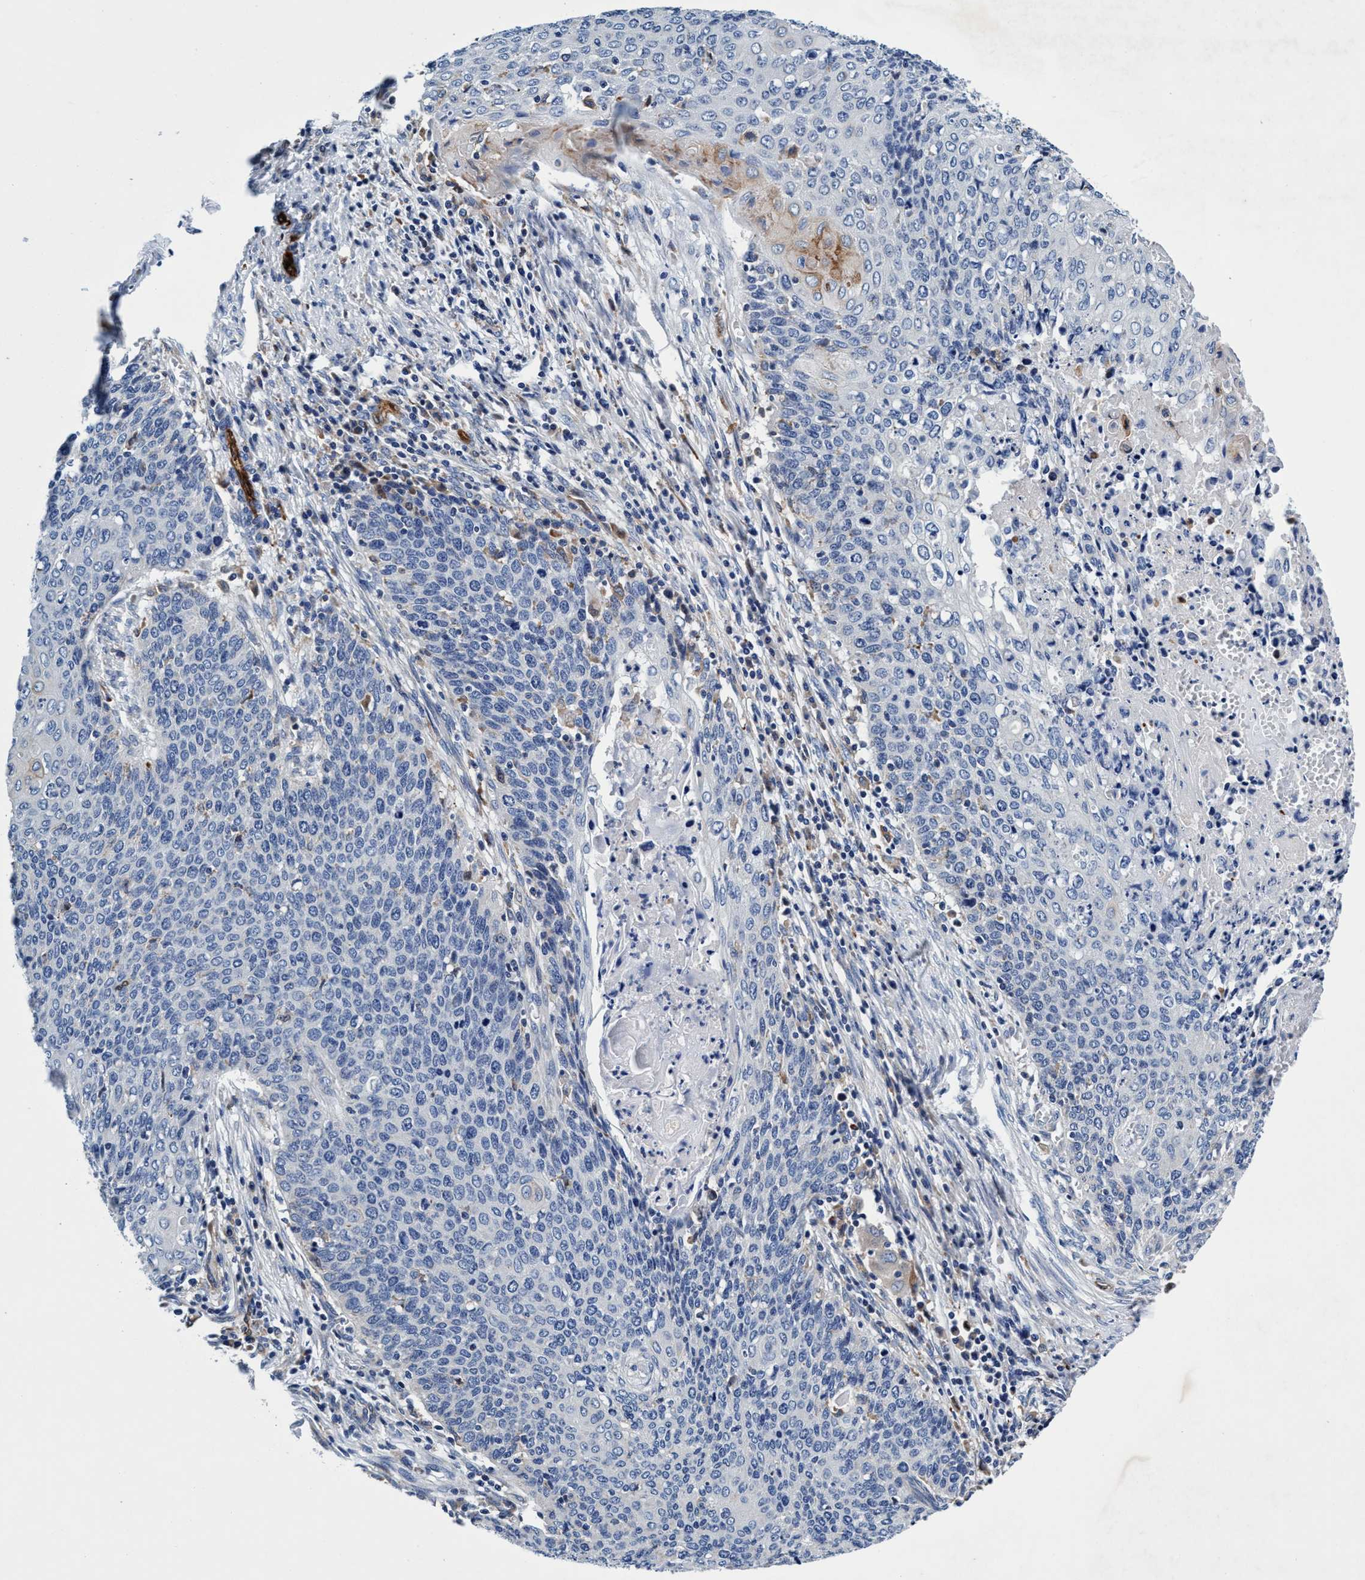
{"staining": {"intensity": "weak", "quantity": "<25%", "location": "cytoplasmic/membranous"}, "tissue": "cervical cancer", "cell_type": "Tumor cells", "image_type": "cancer", "snomed": [{"axis": "morphology", "description": "Squamous cell carcinoma, NOS"}, {"axis": "topography", "description": "Cervix"}], "caption": "Tumor cells are negative for protein expression in human cervical cancer (squamous cell carcinoma).", "gene": "UBALD2", "patient": {"sex": "female", "age": 39}}